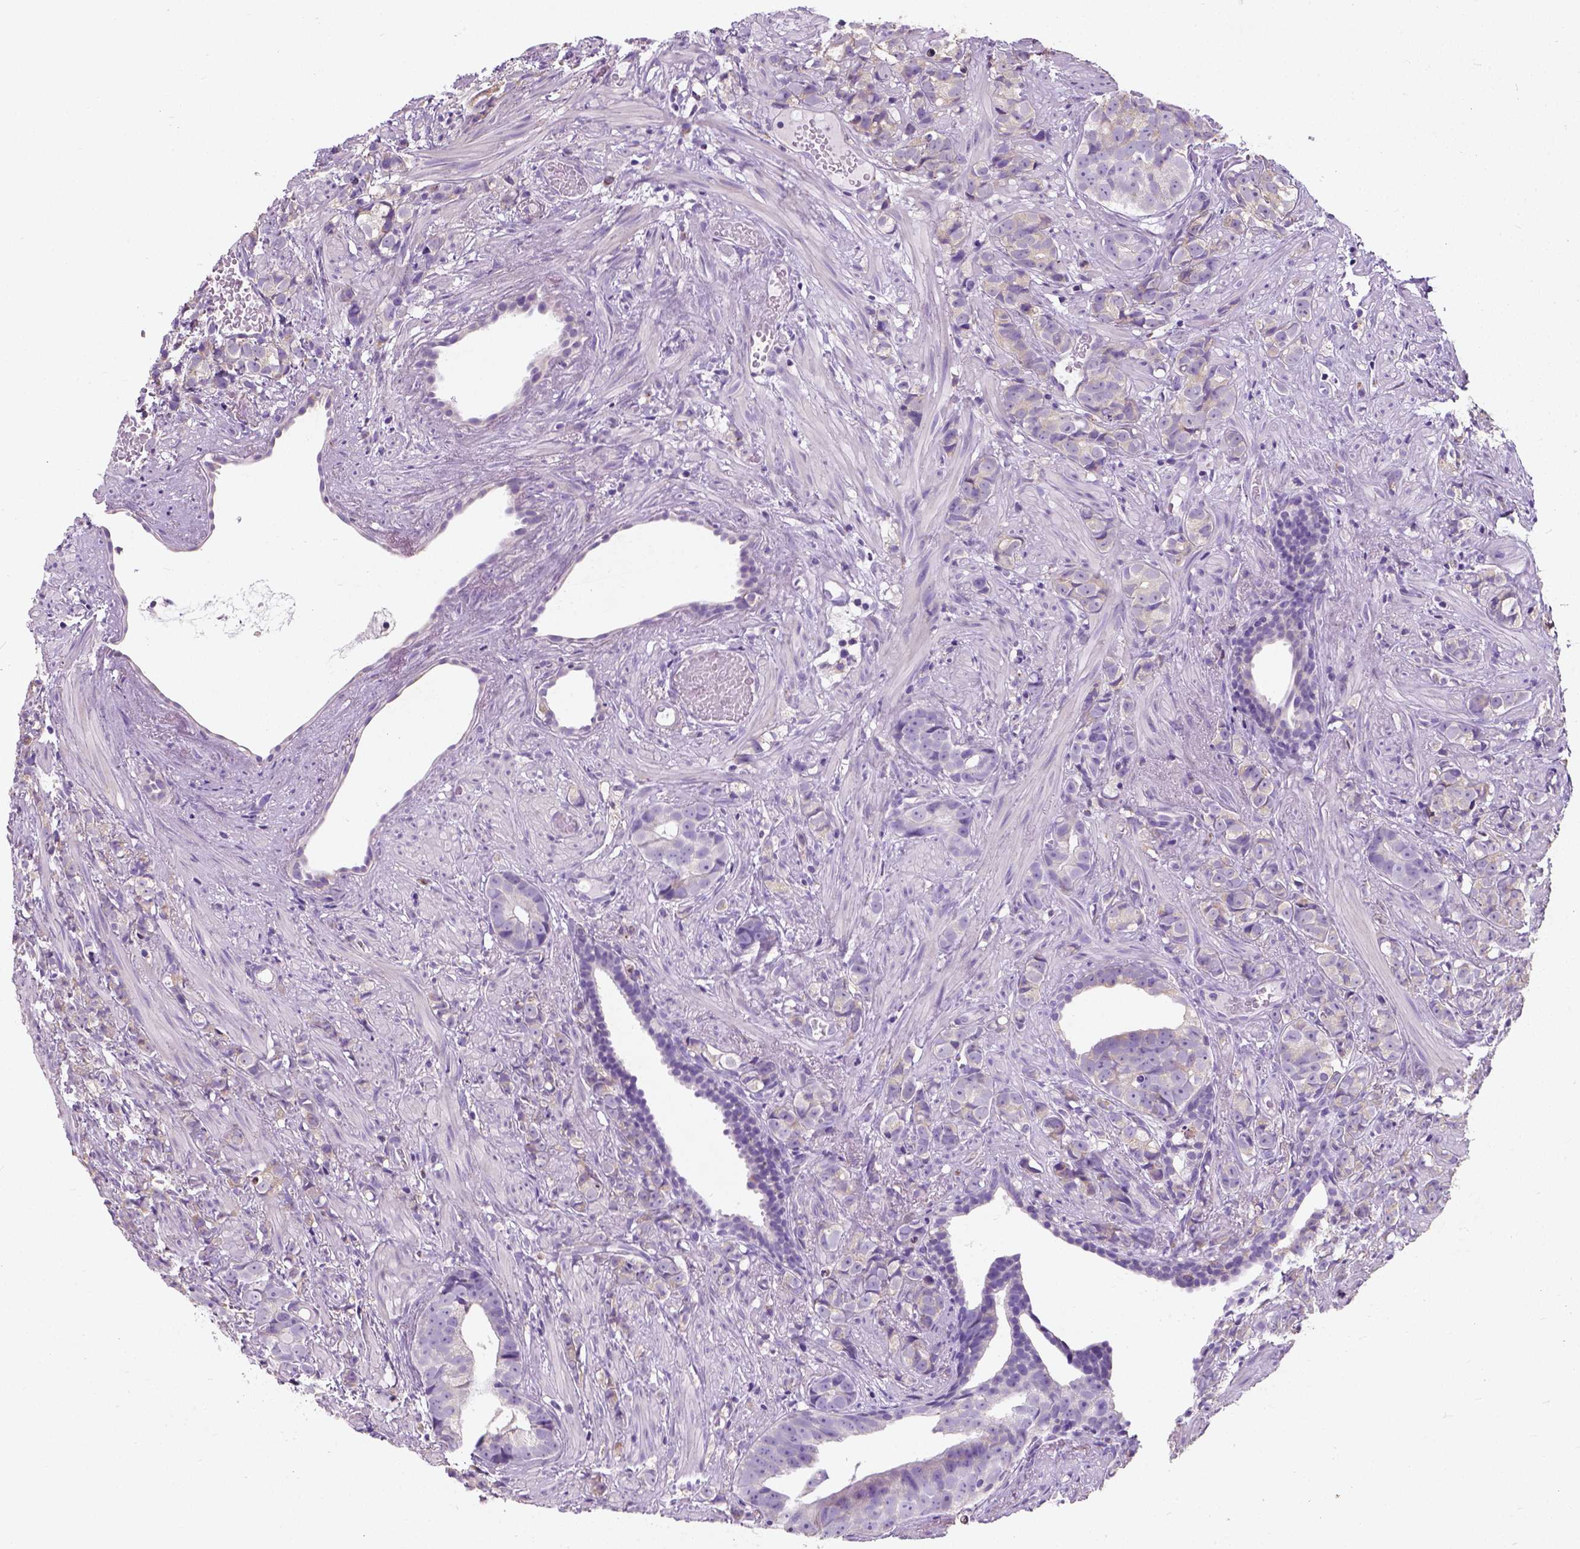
{"staining": {"intensity": "negative", "quantity": "none", "location": "none"}, "tissue": "prostate cancer", "cell_type": "Tumor cells", "image_type": "cancer", "snomed": [{"axis": "morphology", "description": "Adenocarcinoma, High grade"}, {"axis": "topography", "description": "Prostate"}], "caption": "Protein analysis of prostate cancer (high-grade adenocarcinoma) displays no significant expression in tumor cells.", "gene": "CHODL", "patient": {"sex": "male", "age": 81}}